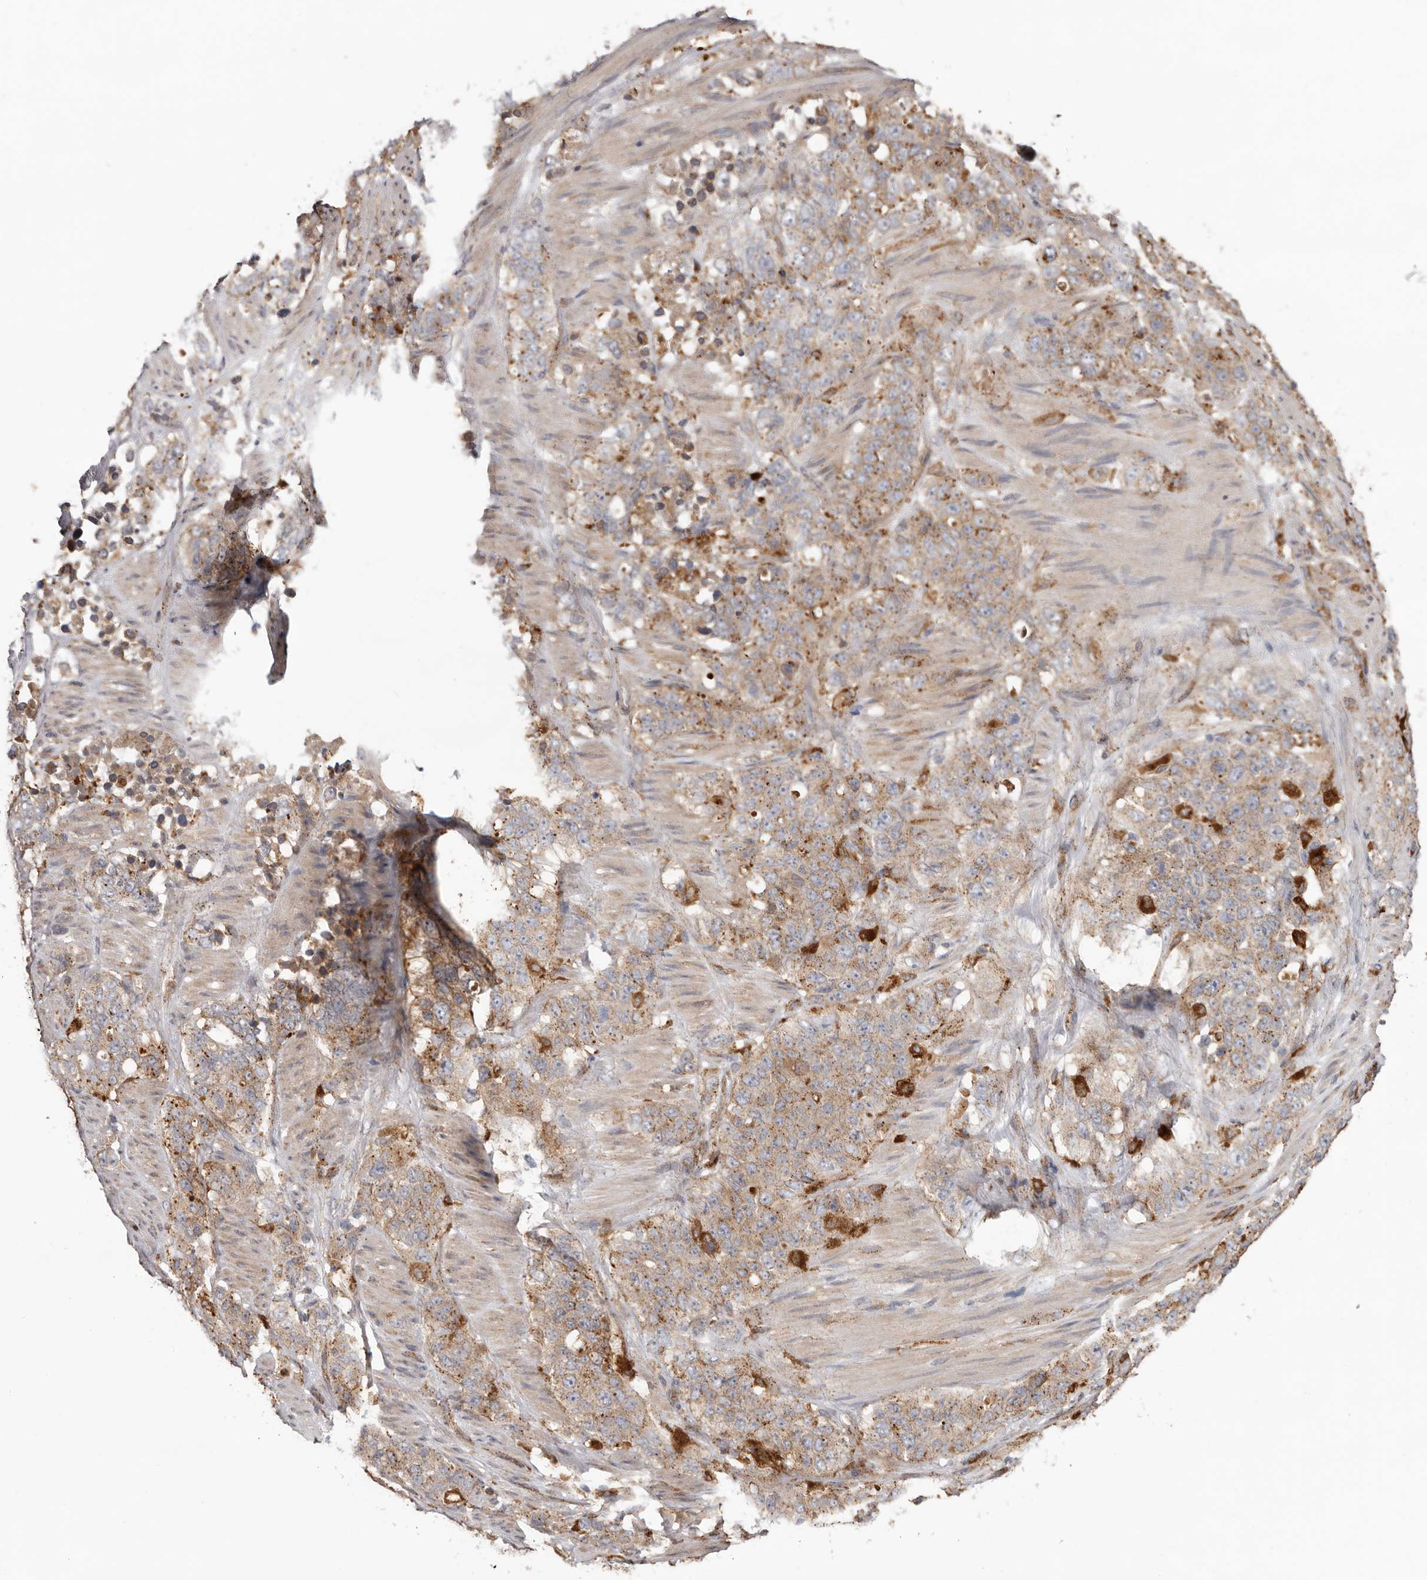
{"staining": {"intensity": "weak", "quantity": ">75%", "location": "cytoplasmic/membranous"}, "tissue": "stomach cancer", "cell_type": "Tumor cells", "image_type": "cancer", "snomed": [{"axis": "morphology", "description": "Adenocarcinoma, NOS"}, {"axis": "topography", "description": "Stomach"}], "caption": "Brown immunohistochemical staining in stomach cancer demonstrates weak cytoplasmic/membranous expression in approximately >75% of tumor cells.", "gene": "GRN", "patient": {"sex": "male", "age": 48}}